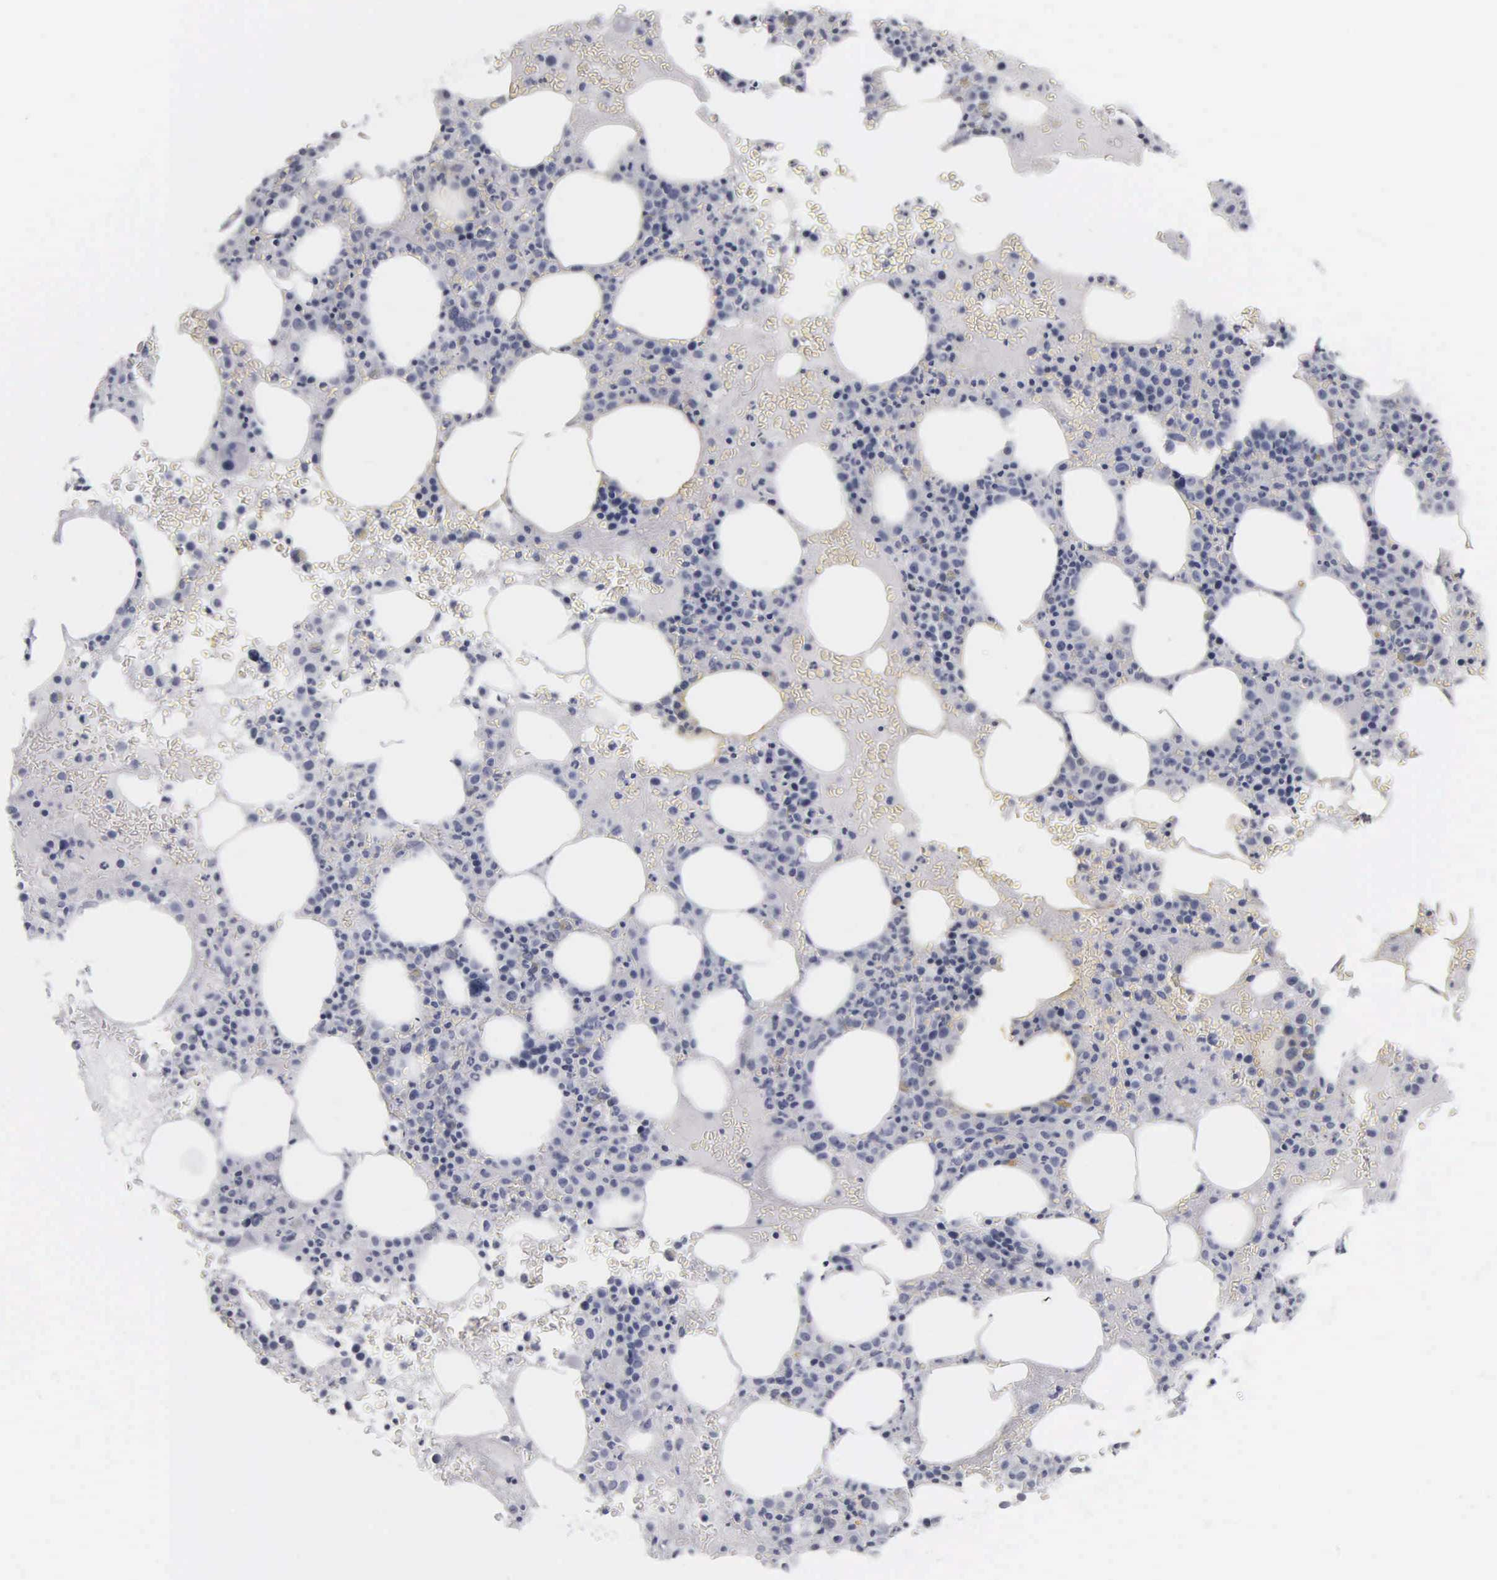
{"staining": {"intensity": "negative", "quantity": "none", "location": "none"}, "tissue": "bone marrow", "cell_type": "Hematopoietic cells", "image_type": "normal", "snomed": [{"axis": "morphology", "description": "Normal tissue, NOS"}, {"axis": "topography", "description": "Bone marrow"}], "caption": "Protein analysis of unremarkable bone marrow demonstrates no significant expression in hematopoietic cells. (Stains: DAB immunohistochemistry (IHC) with hematoxylin counter stain, Microscopy: brightfield microscopy at high magnification).", "gene": "KRT20", "patient": {"sex": "female", "age": 88}}